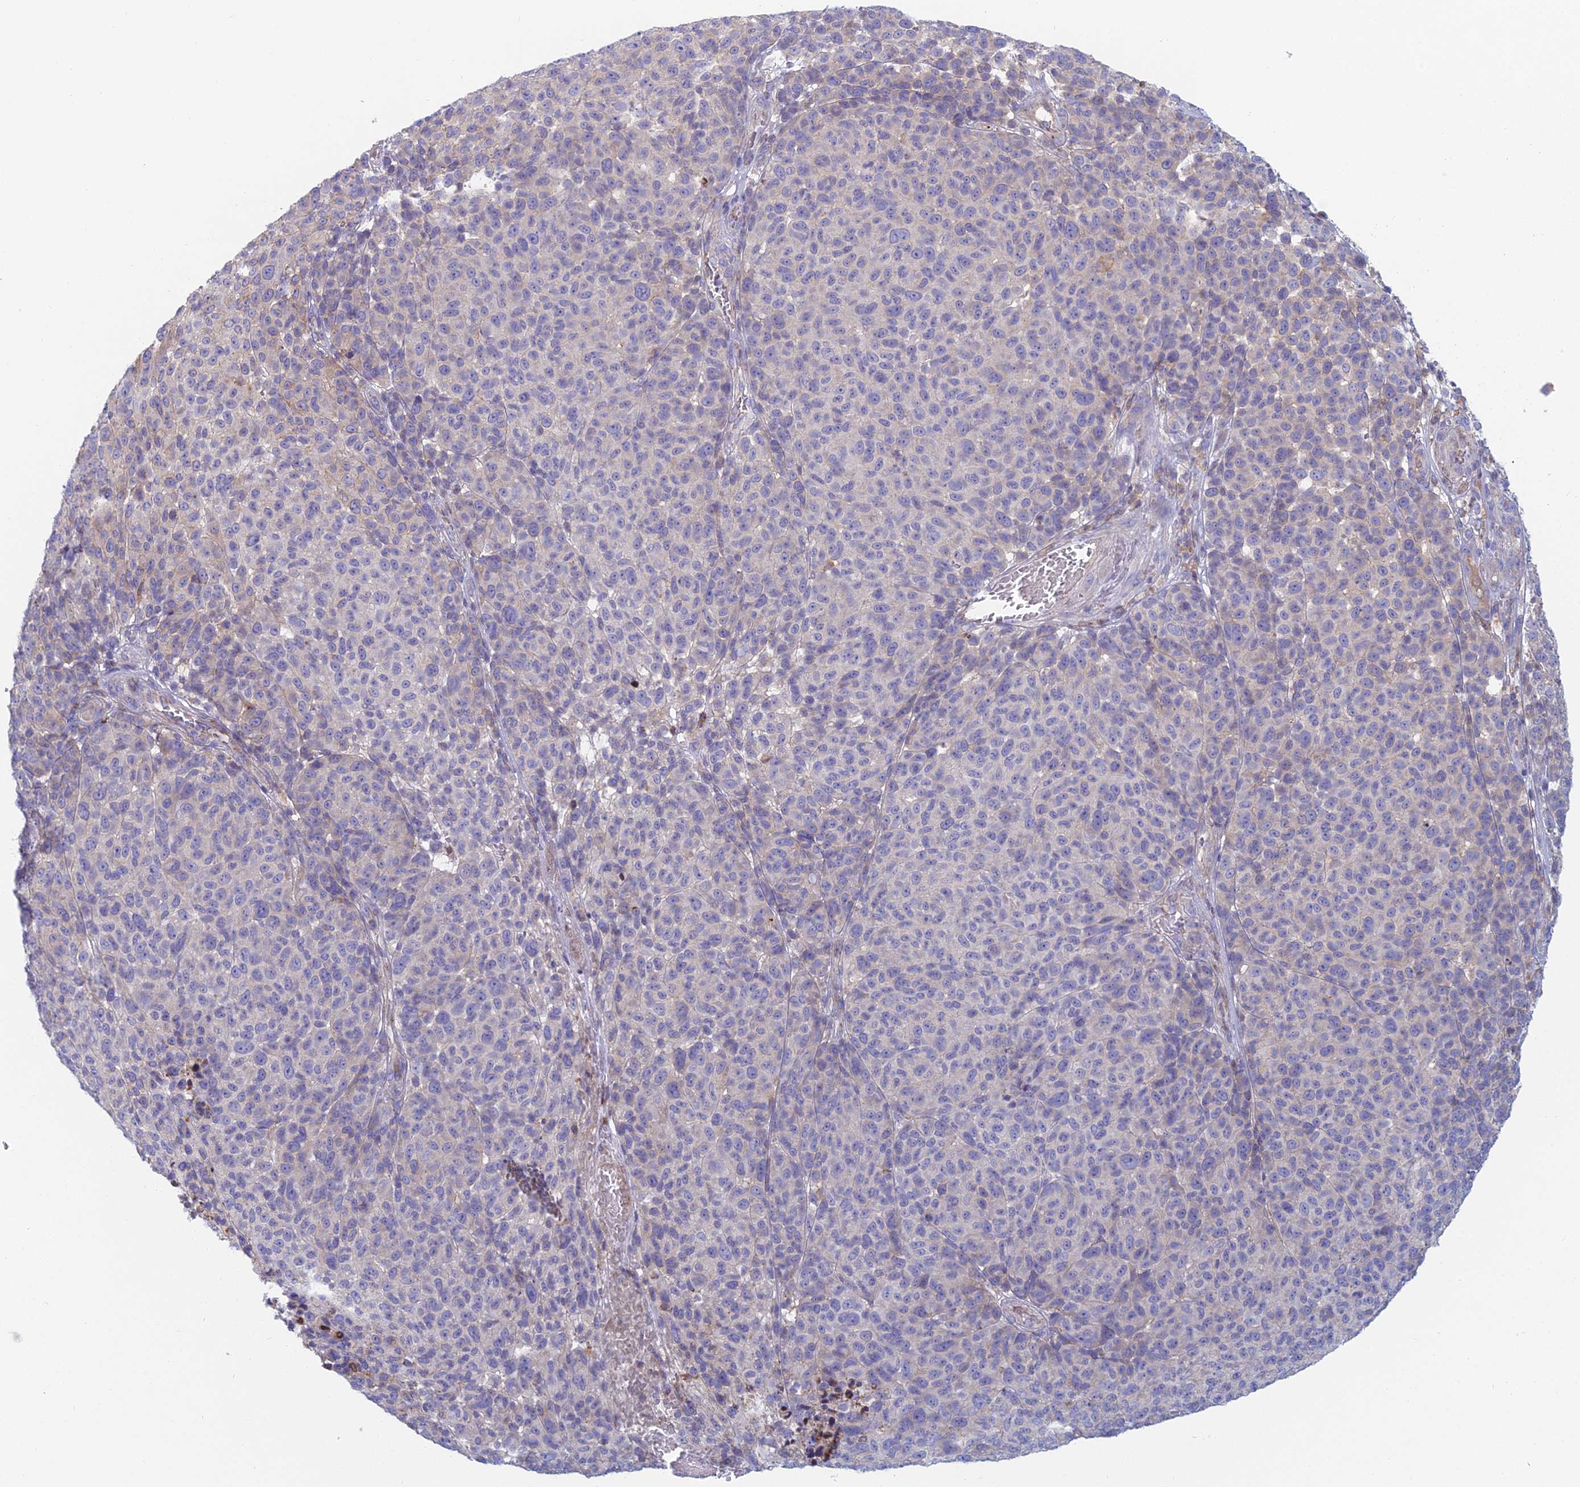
{"staining": {"intensity": "negative", "quantity": "none", "location": "none"}, "tissue": "melanoma", "cell_type": "Tumor cells", "image_type": "cancer", "snomed": [{"axis": "morphology", "description": "Malignant melanoma, NOS"}, {"axis": "topography", "description": "Skin"}], "caption": "Immunohistochemistry (IHC) histopathology image of neoplastic tissue: melanoma stained with DAB (3,3'-diaminobenzidine) shows no significant protein expression in tumor cells.", "gene": "IFTAP", "patient": {"sex": "male", "age": 49}}